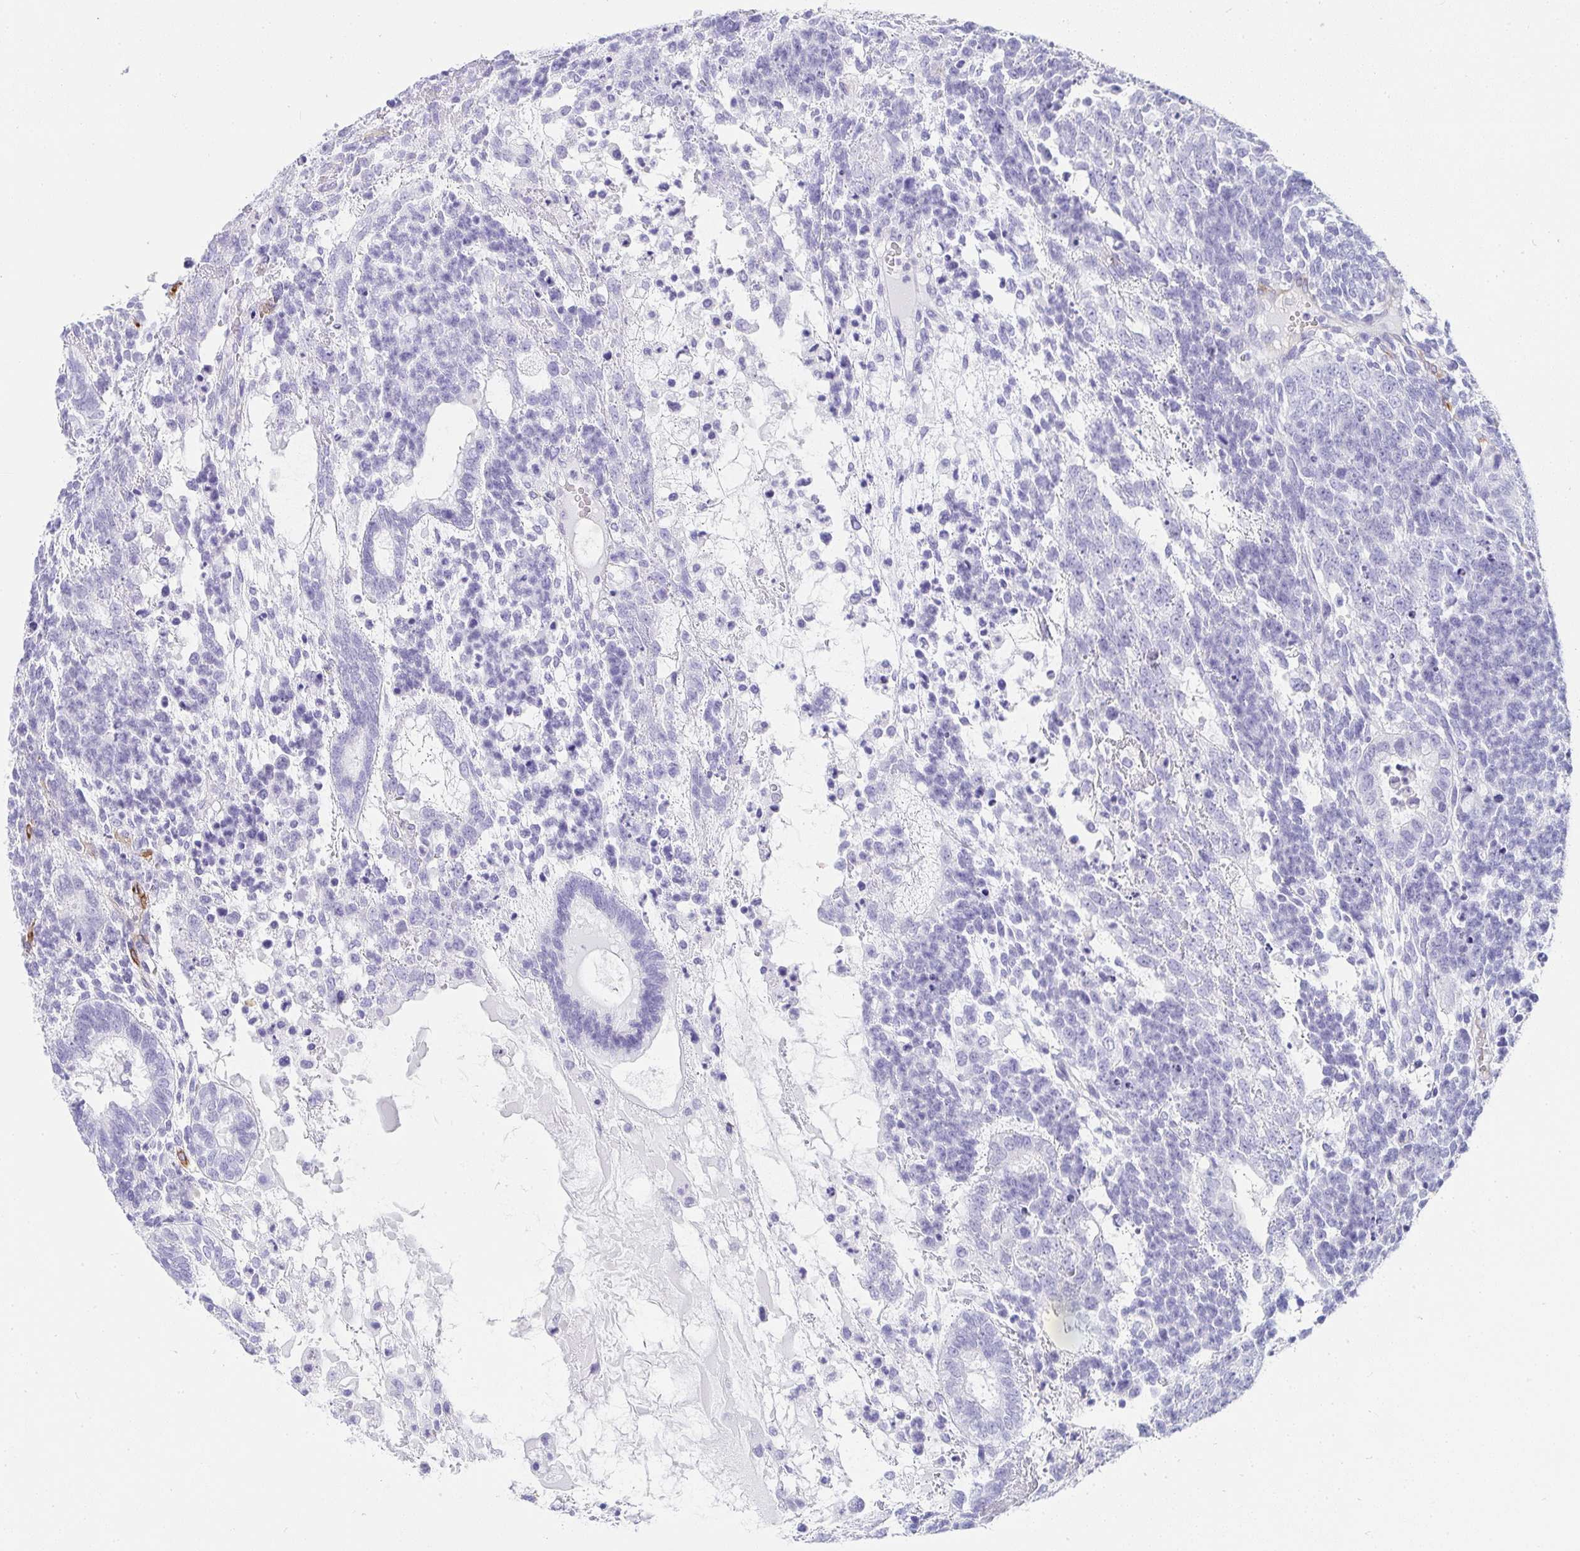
{"staining": {"intensity": "negative", "quantity": "none", "location": "none"}, "tissue": "testis cancer", "cell_type": "Tumor cells", "image_type": "cancer", "snomed": [{"axis": "morphology", "description": "Carcinoma, Embryonal, NOS"}, {"axis": "topography", "description": "Testis"}], "caption": "Micrograph shows no protein expression in tumor cells of testis cancer tissue.", "gene": "PRND", "patient": {"sex": "male", "age": 23}}